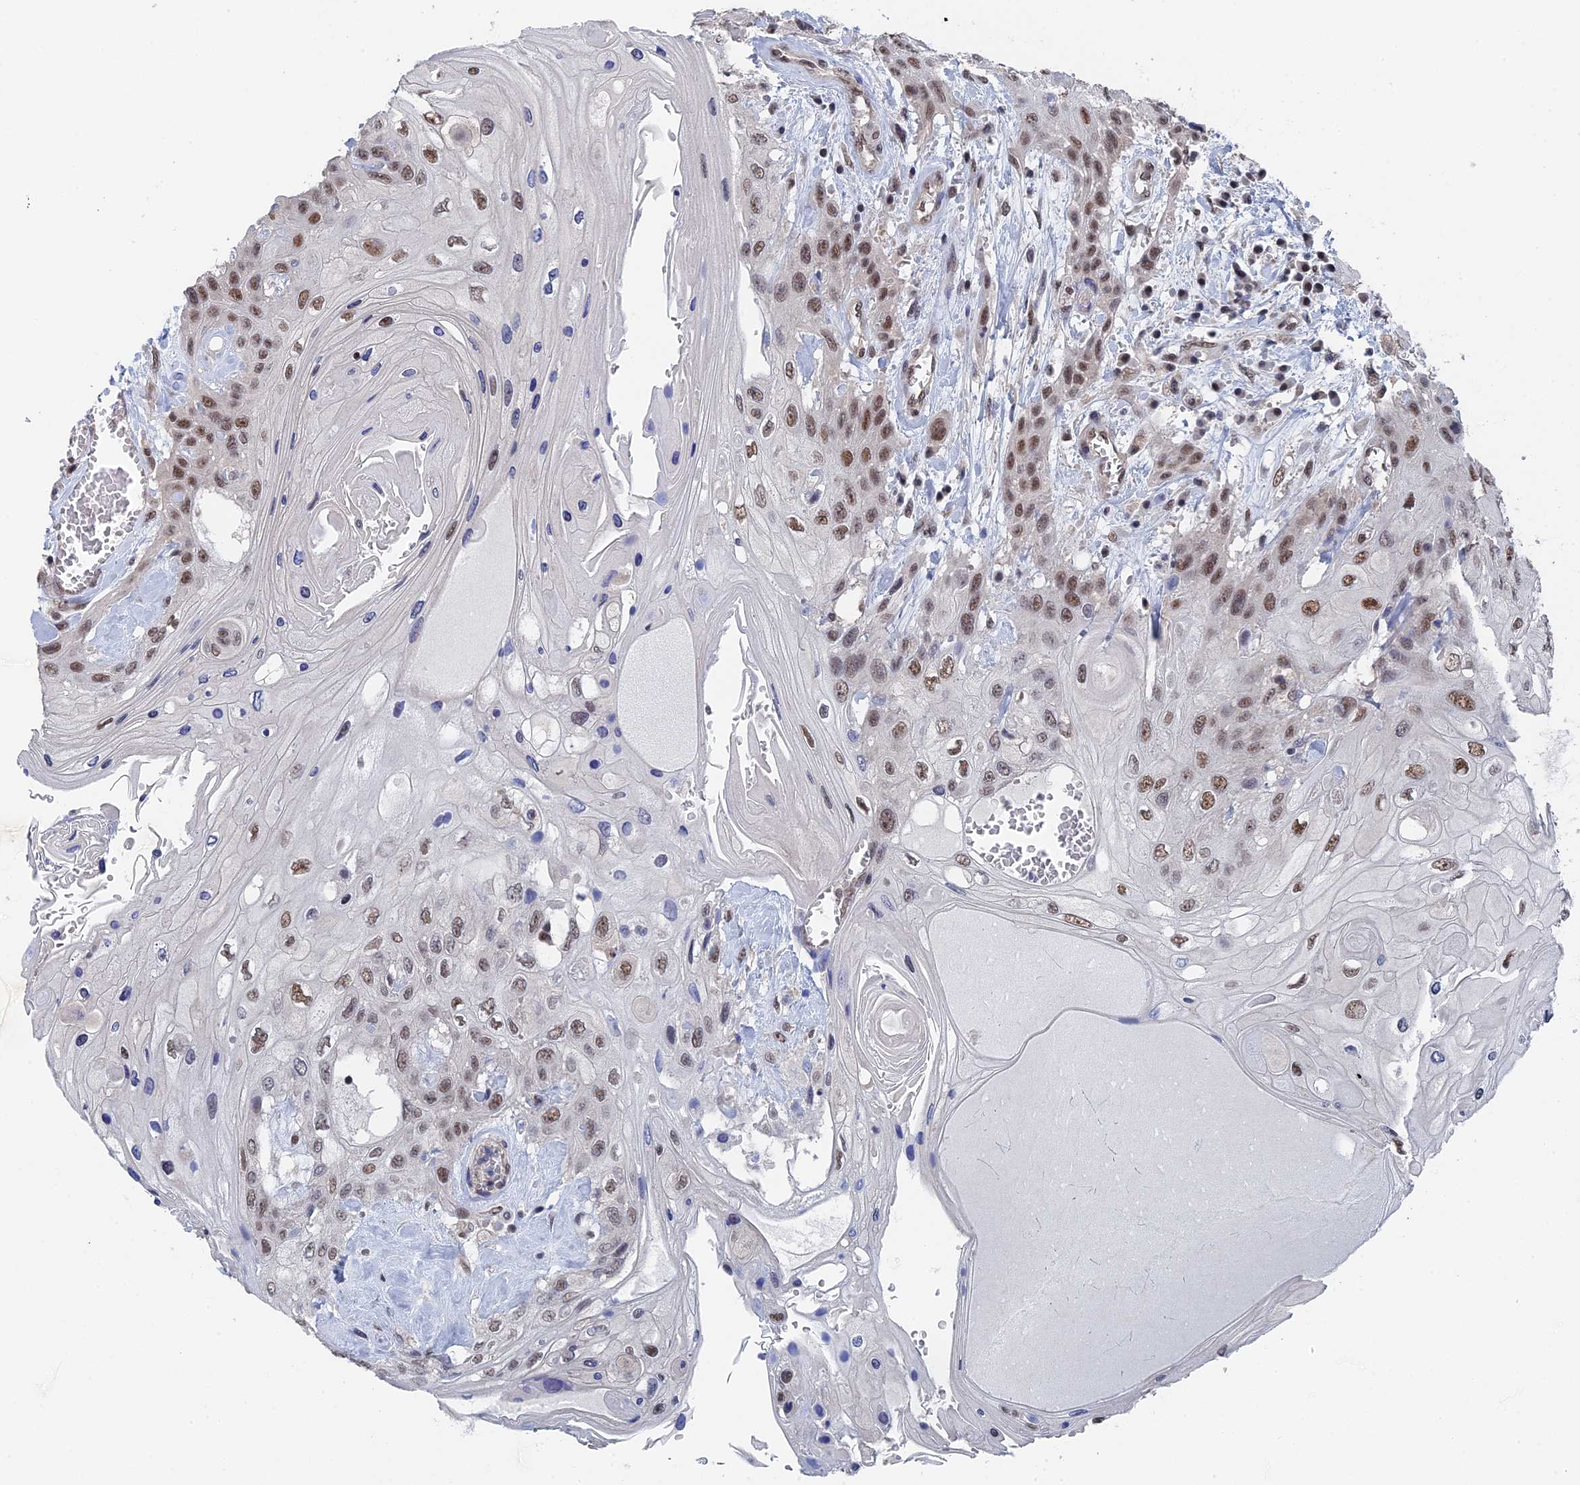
{"staining": {"intensity": "moderate", "quantity": ">75%", "location": "nuclear"}, "tissue": "head and neck cancer", "cell_type": "Tumor cells", "image_type": "cancer", "snomed": [{"axis": "morphology", "description": "Squamous cell carcinoma, NOS"}, {"axis": "topography", "description": "Head-Neck"}], "caption": "Head and neck squamous cell carcinoma tissue exhibits moderate nuclear positivity in about >75% of tumor cells", "gene": "TSSC4", "patient": {"sex": "female", "age": 43}}